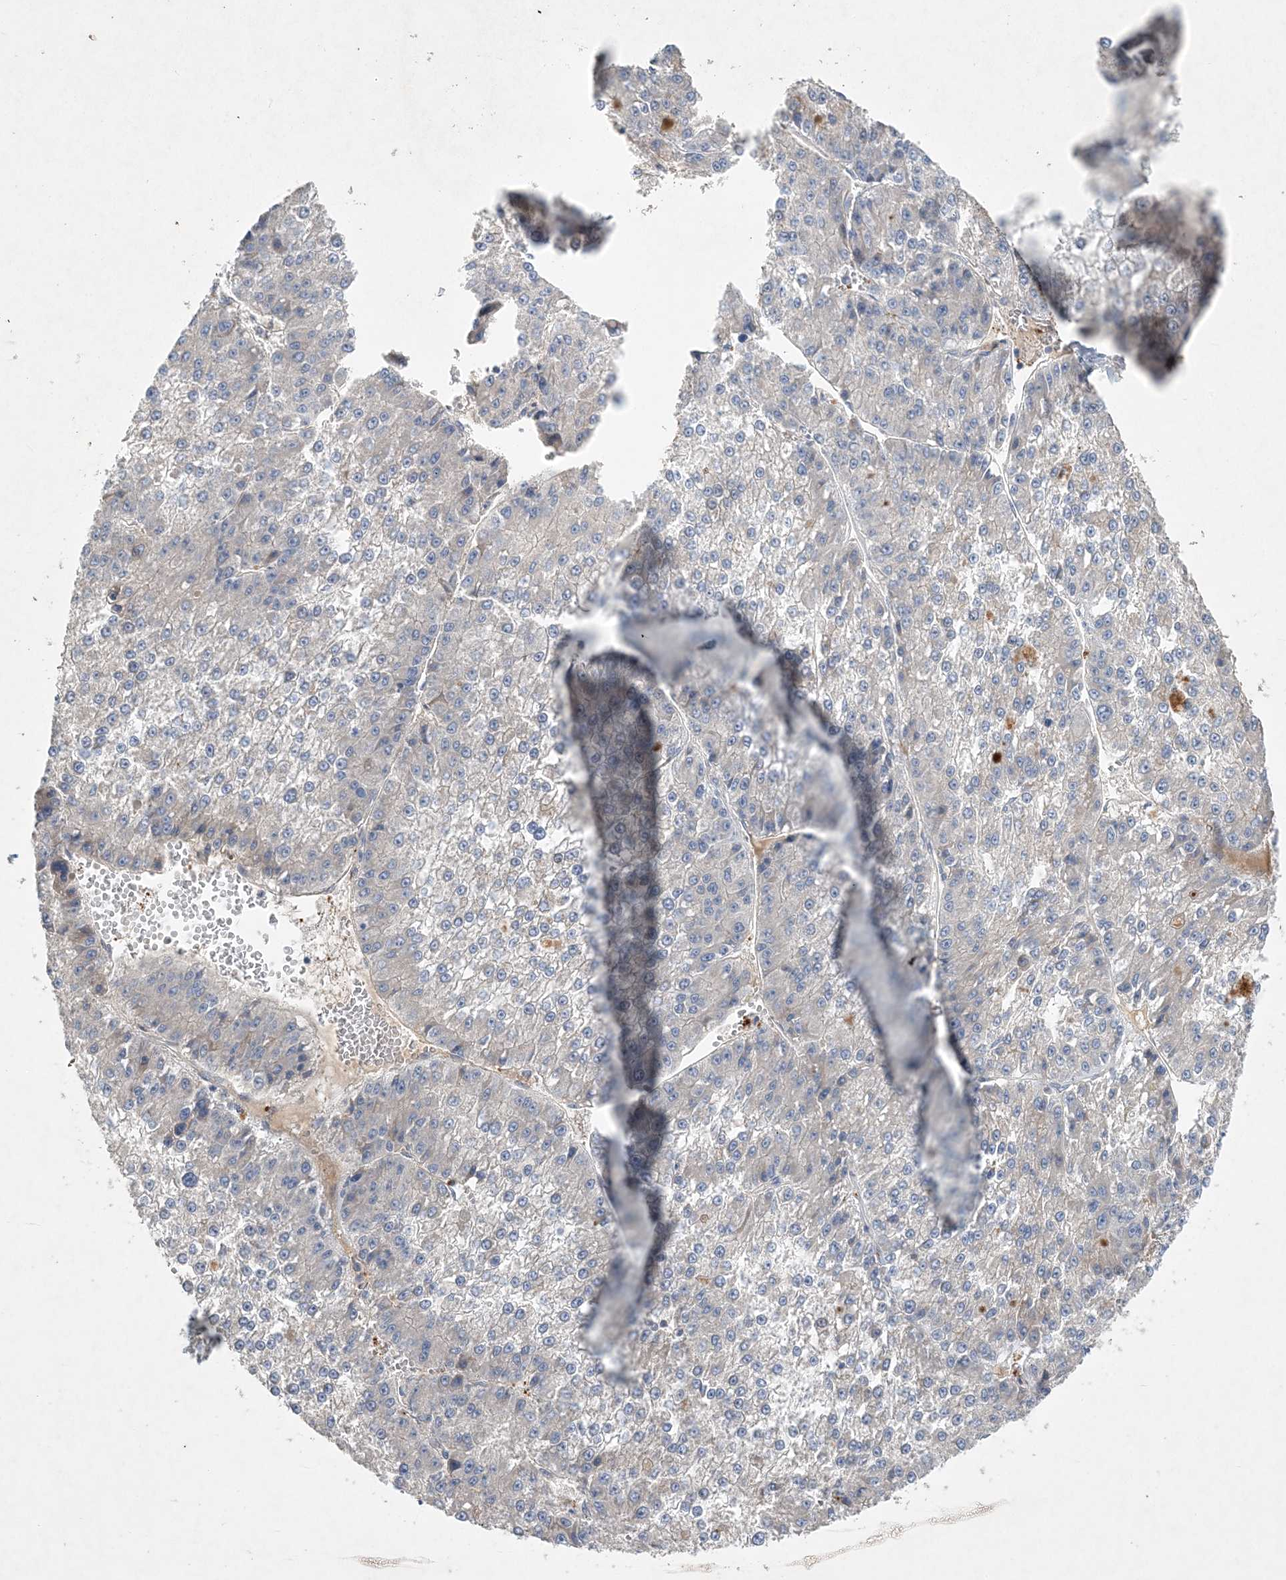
{"staining": {"intensity": "negative", "quantity": "none", "location": "none"}, "tissue": "liver cancer", "cell_type": "Tumor cells", "image_type": "cancer", "snomed": [{"axis": "morphology", "description": "Carcinoma, Hepatocellular, NOS"}, {"axis": "topography", "description": "Liver"}], "caption": "High power microscopy photomicrograph of an immunohistochemistry image of hepatocellular carcinoma (liver), revealing no significant staining in tumor cells.", "gene": "ADCK2", "patient": {"sex": "female", "age": 73}}